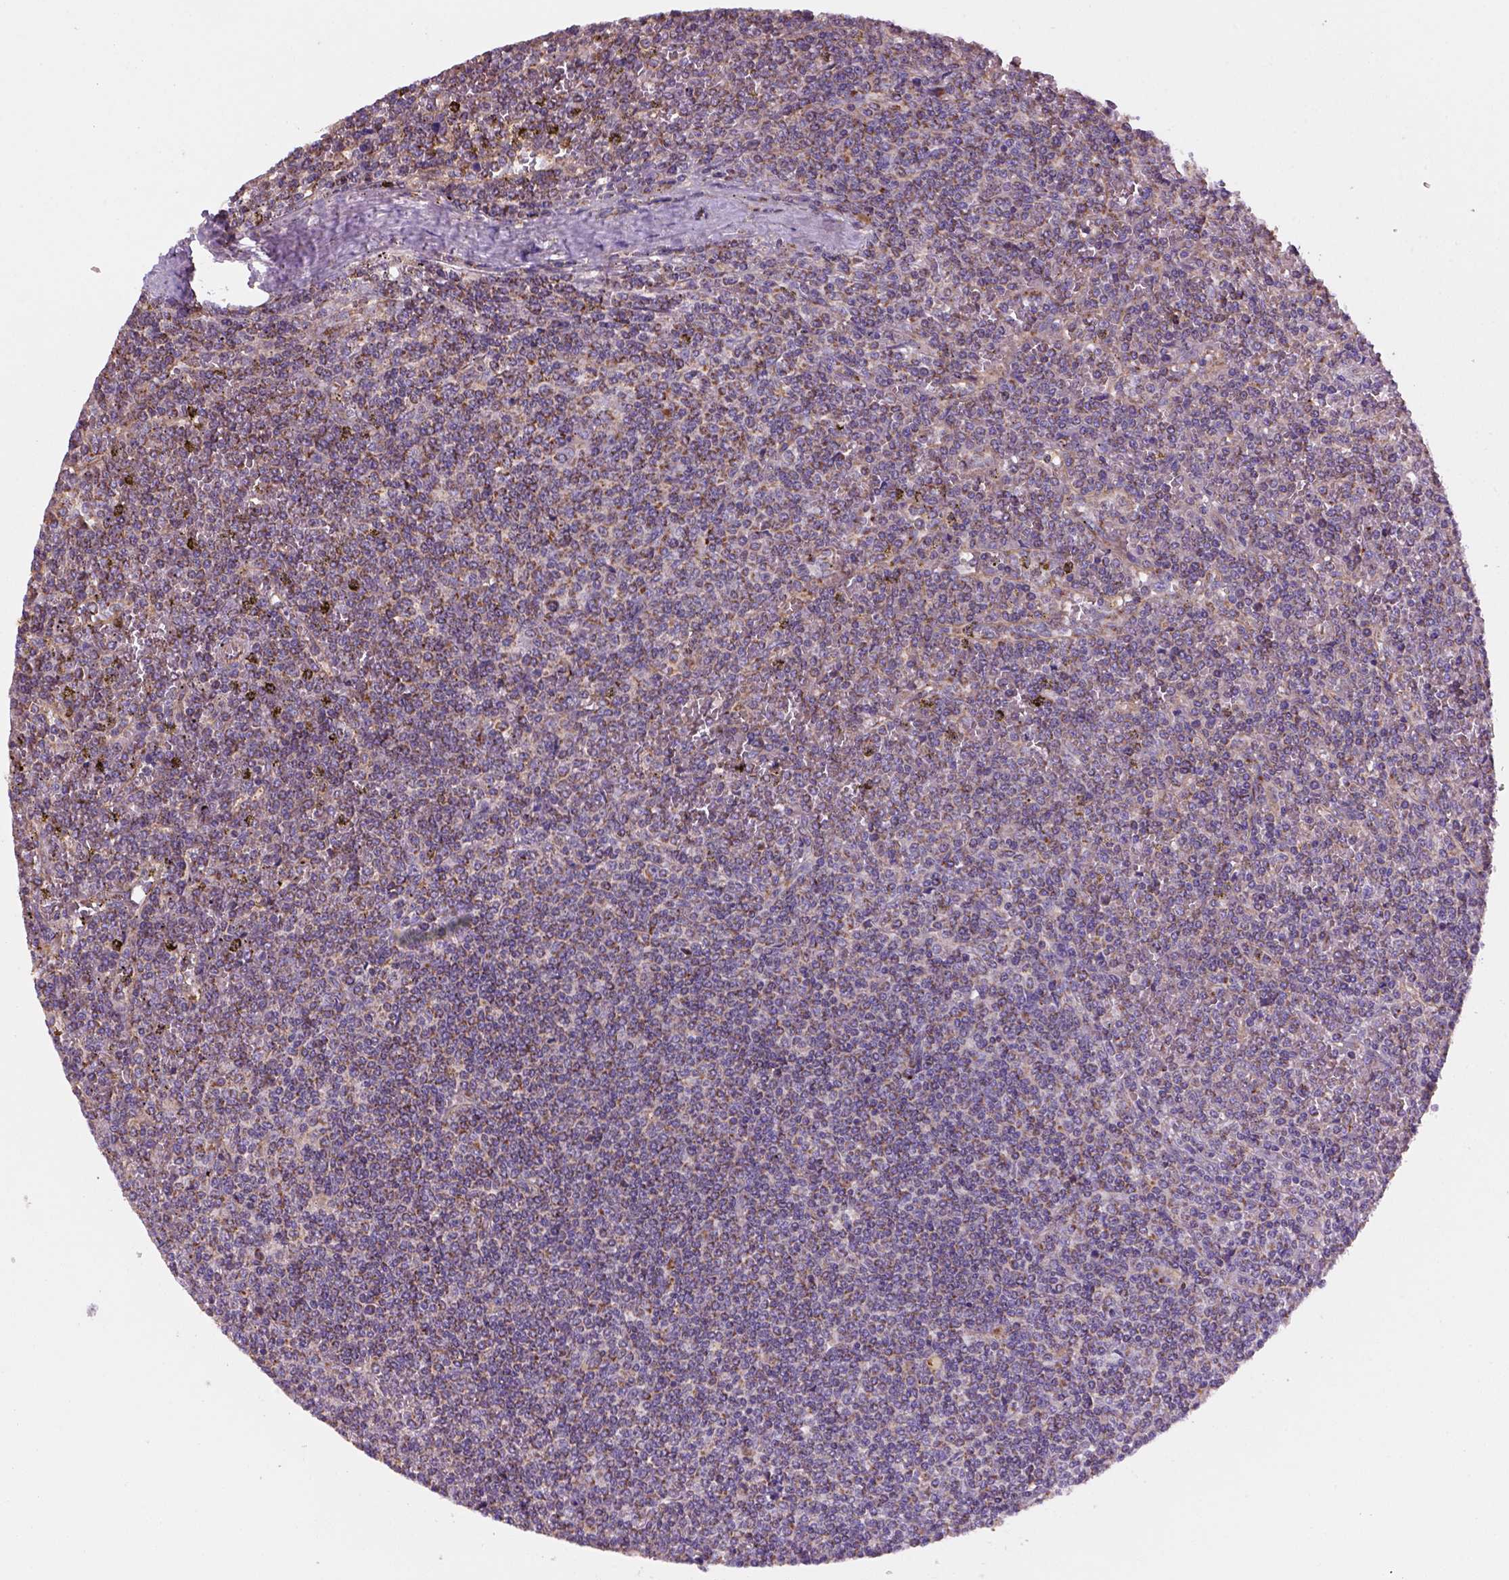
{"staining": {"intensity": "weak", "quantity": "25%-75%", "location": "cytoplasmic/membranous"}, "tissue": "lymphoma", "cell_type": "Tumor cells", "image_type": "cancer", "snomed": [{"axis": "morphology", "description": "Malignant lymphoma, non-Hodgkin's type, Low grade"}, {"axis": "topography", "description": "Spleen"}], "caption": "Immunohistochemistry (IHC) micrograph of malignant lymphoma, non-Hodgkin's type (low-grade) stained for a protein (brown), which reveals low levels of weak cytoplasmic/membranous staining in approximately 25%-75% of tumor cells.", "gene": "WARS2", "patient": {"sex": "female", "age": 19}}